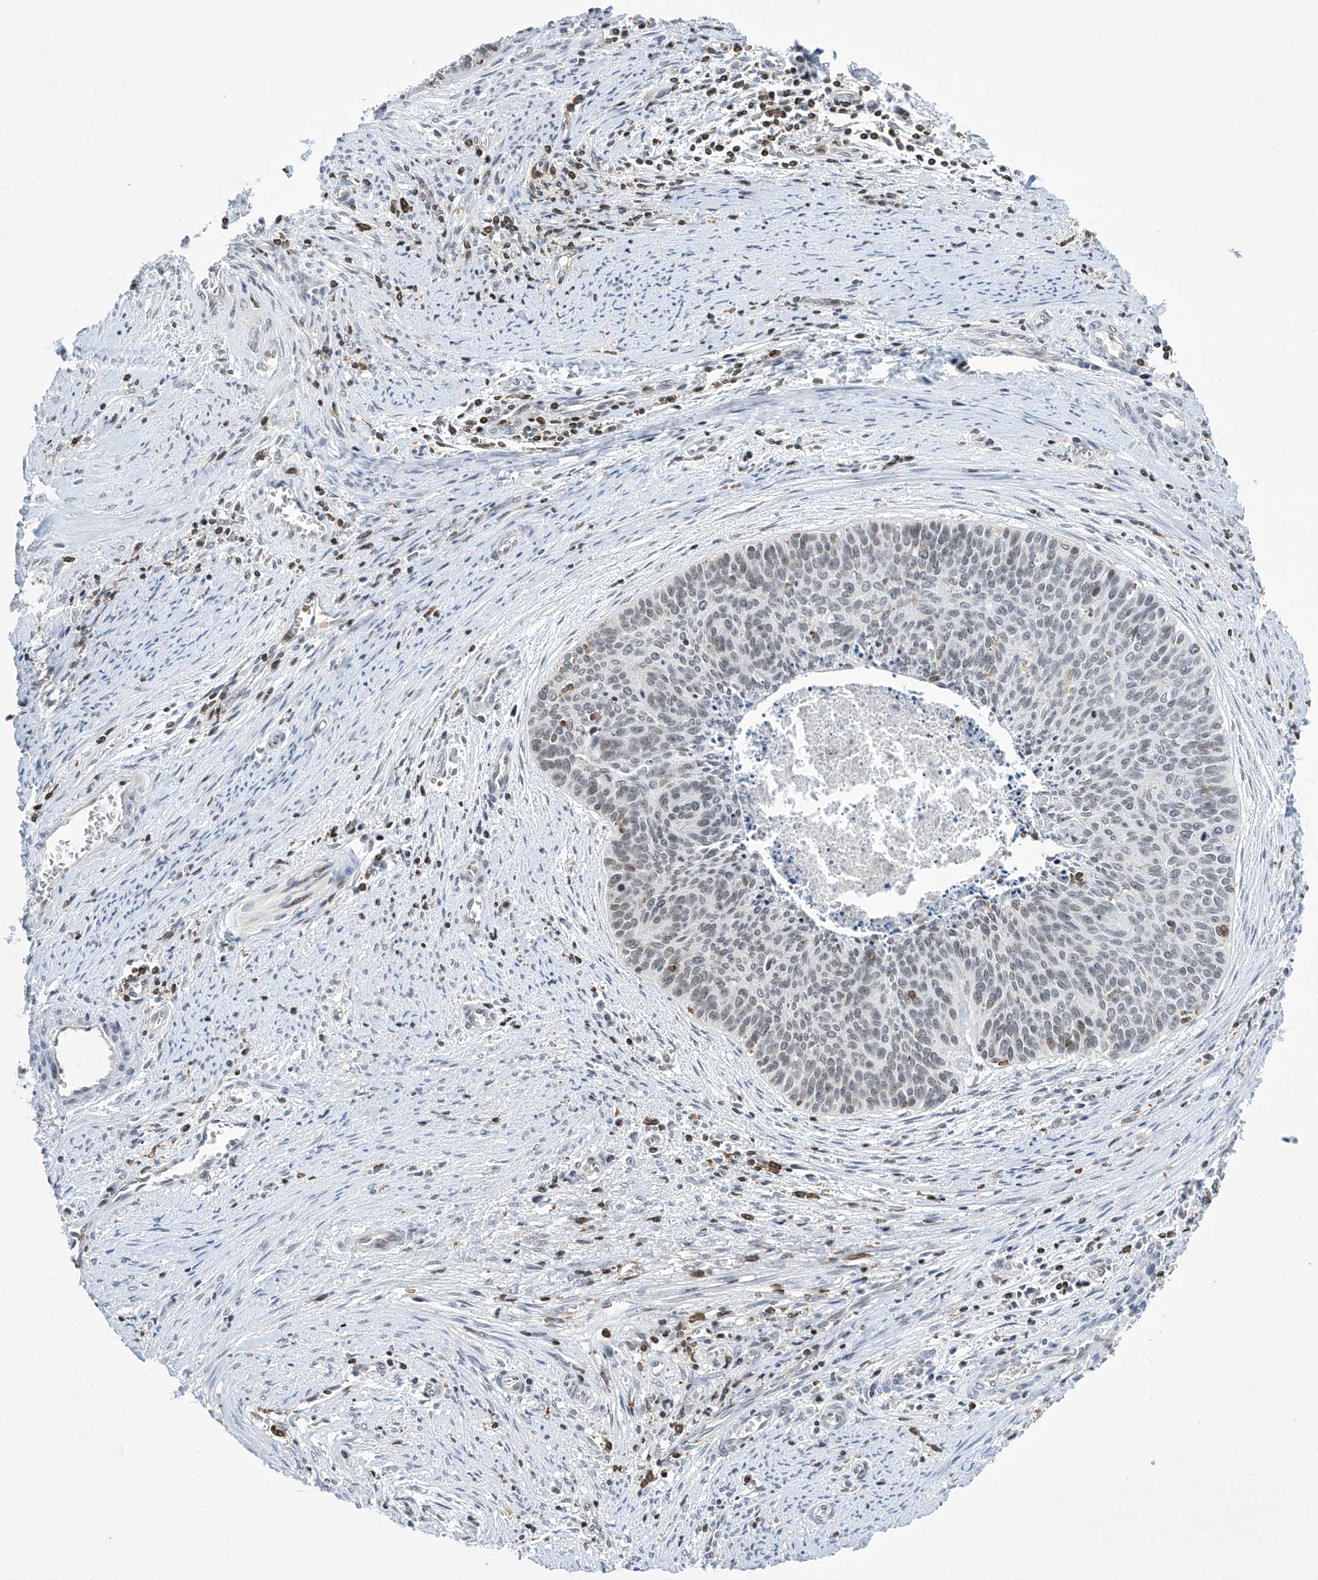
{"staining": {"intensity": "weak", "quantity": "<25%", "location": "nuclear"}, "tissue": "cervical cancer", "cell_type": "Tumor cells", "image_type": "cancer", "snomed": [{"axis": "morphology", "description": "Squamous cell carcinoma, NOS"}, {"axis": "topography", "description": "Cervix"}], "caption": "Tumor cells are negative for brown protein staining in cervical cancer (squamous cell carcinoma). Nuclei are stained in blue.", "gene": "MSL3", "patient": {"sex": "female", "age": 55}}